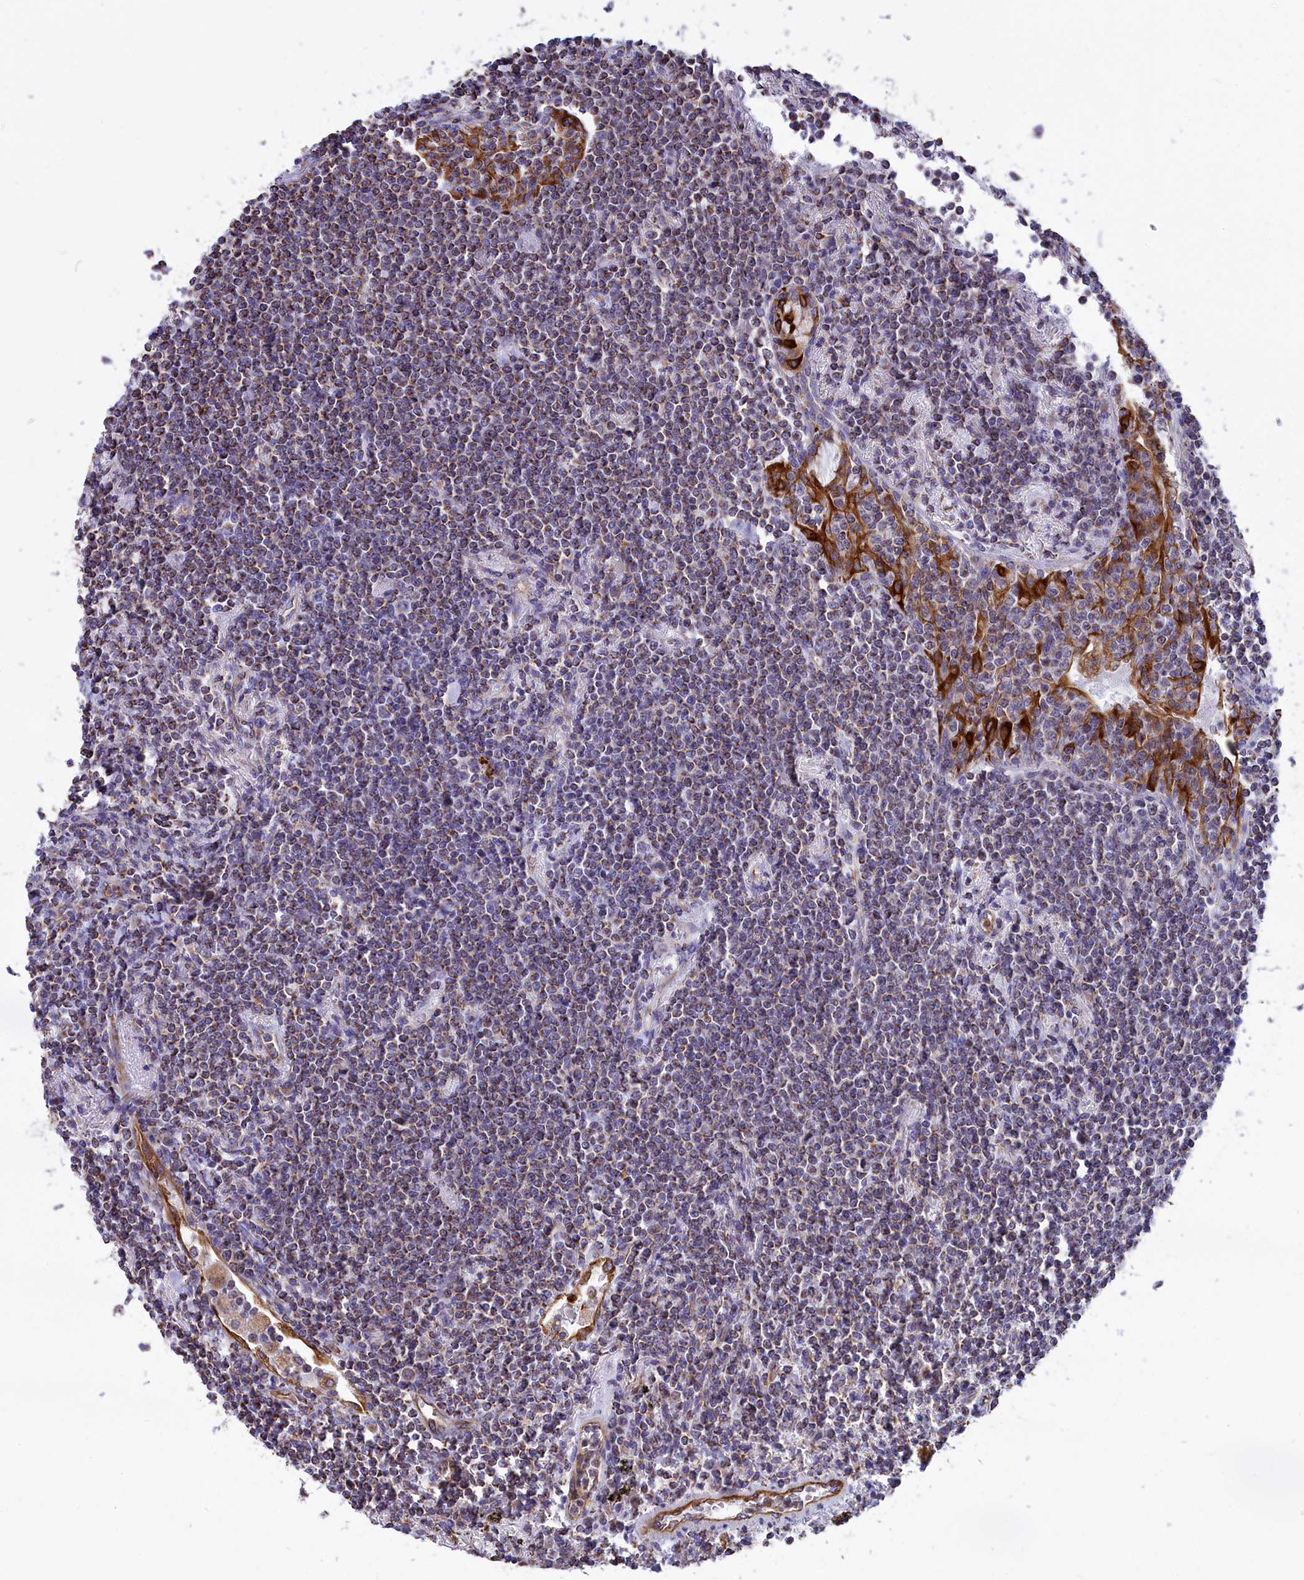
{"staining": {"intensity": "weak", "quantity": "25%-75%", "location": "cytoplasmic/membranous"}, "tissue": "lymphoma", "cell_type": "Tumor cells", "image_type": "cancer", "snomed": [{"axis": "morphology", "description": "Malignant lymphoma, non-Hodgkin's type, Low grade"}, {"axis": "topography", "description": "Lung"}], "caption": "Immunohistochemistry (IHC) of human lymphoma shows low levels of weak cytoplasmic/membranous positivity in about 25%-75% of tumor cells.", "gene": "GATB", "patient": {"sex": "female", "age": 71}}